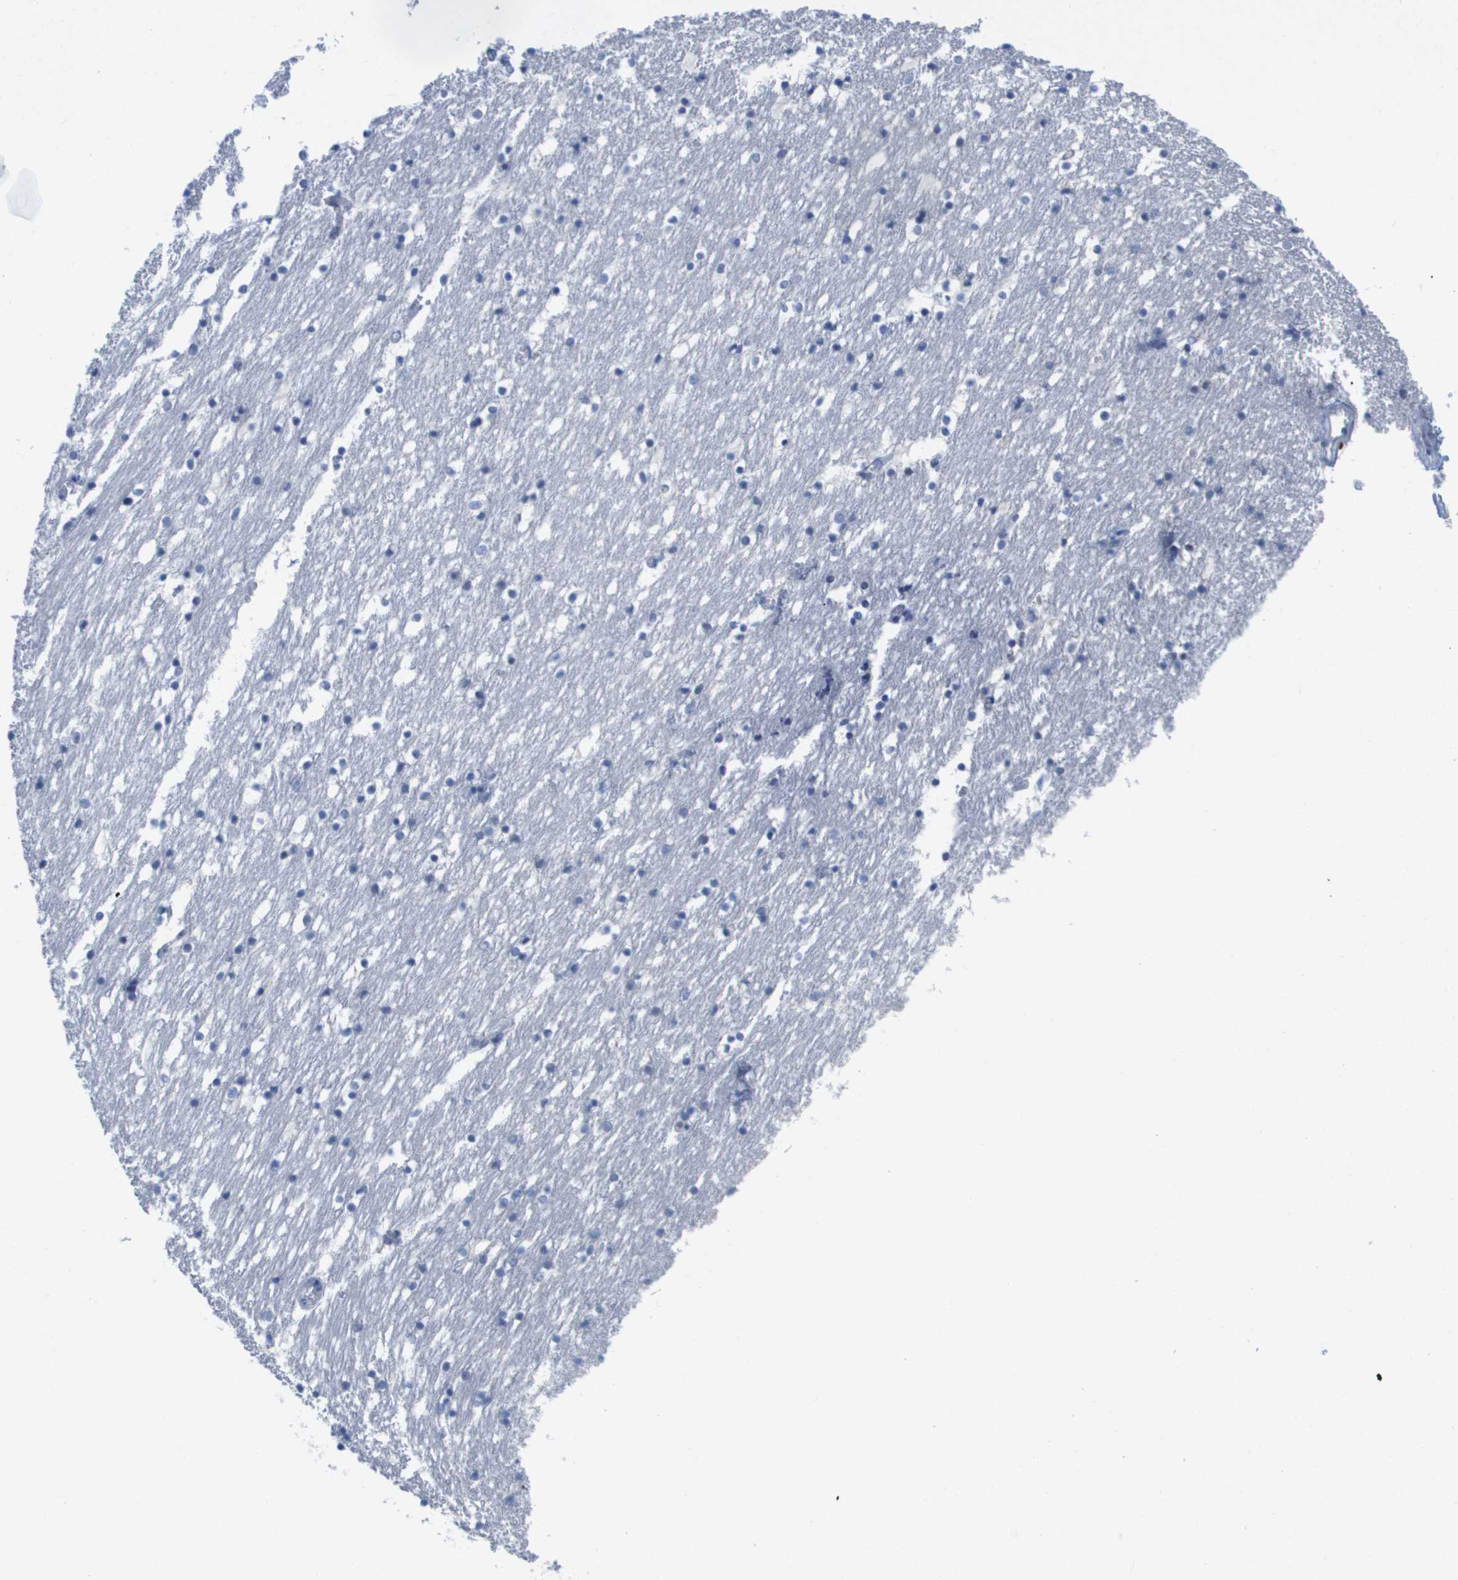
{"staining": {"intensity": "negative", "quantity": "none", "location": "none"}, "tissue": "caudate", "cell_type": "Glial cells", "image_type": "normal", "snomed": [{"axis": "morphology", "description": "Normal tissue, NOS"}, {"axis": "topography", "description": "Lateral ventricle wall"}], "caption": "The histopathology image demonstrates no staining of glial cells in benign caudate.", "gene": "PDE4A", "patient": {"sex": "male", "age": 45}}